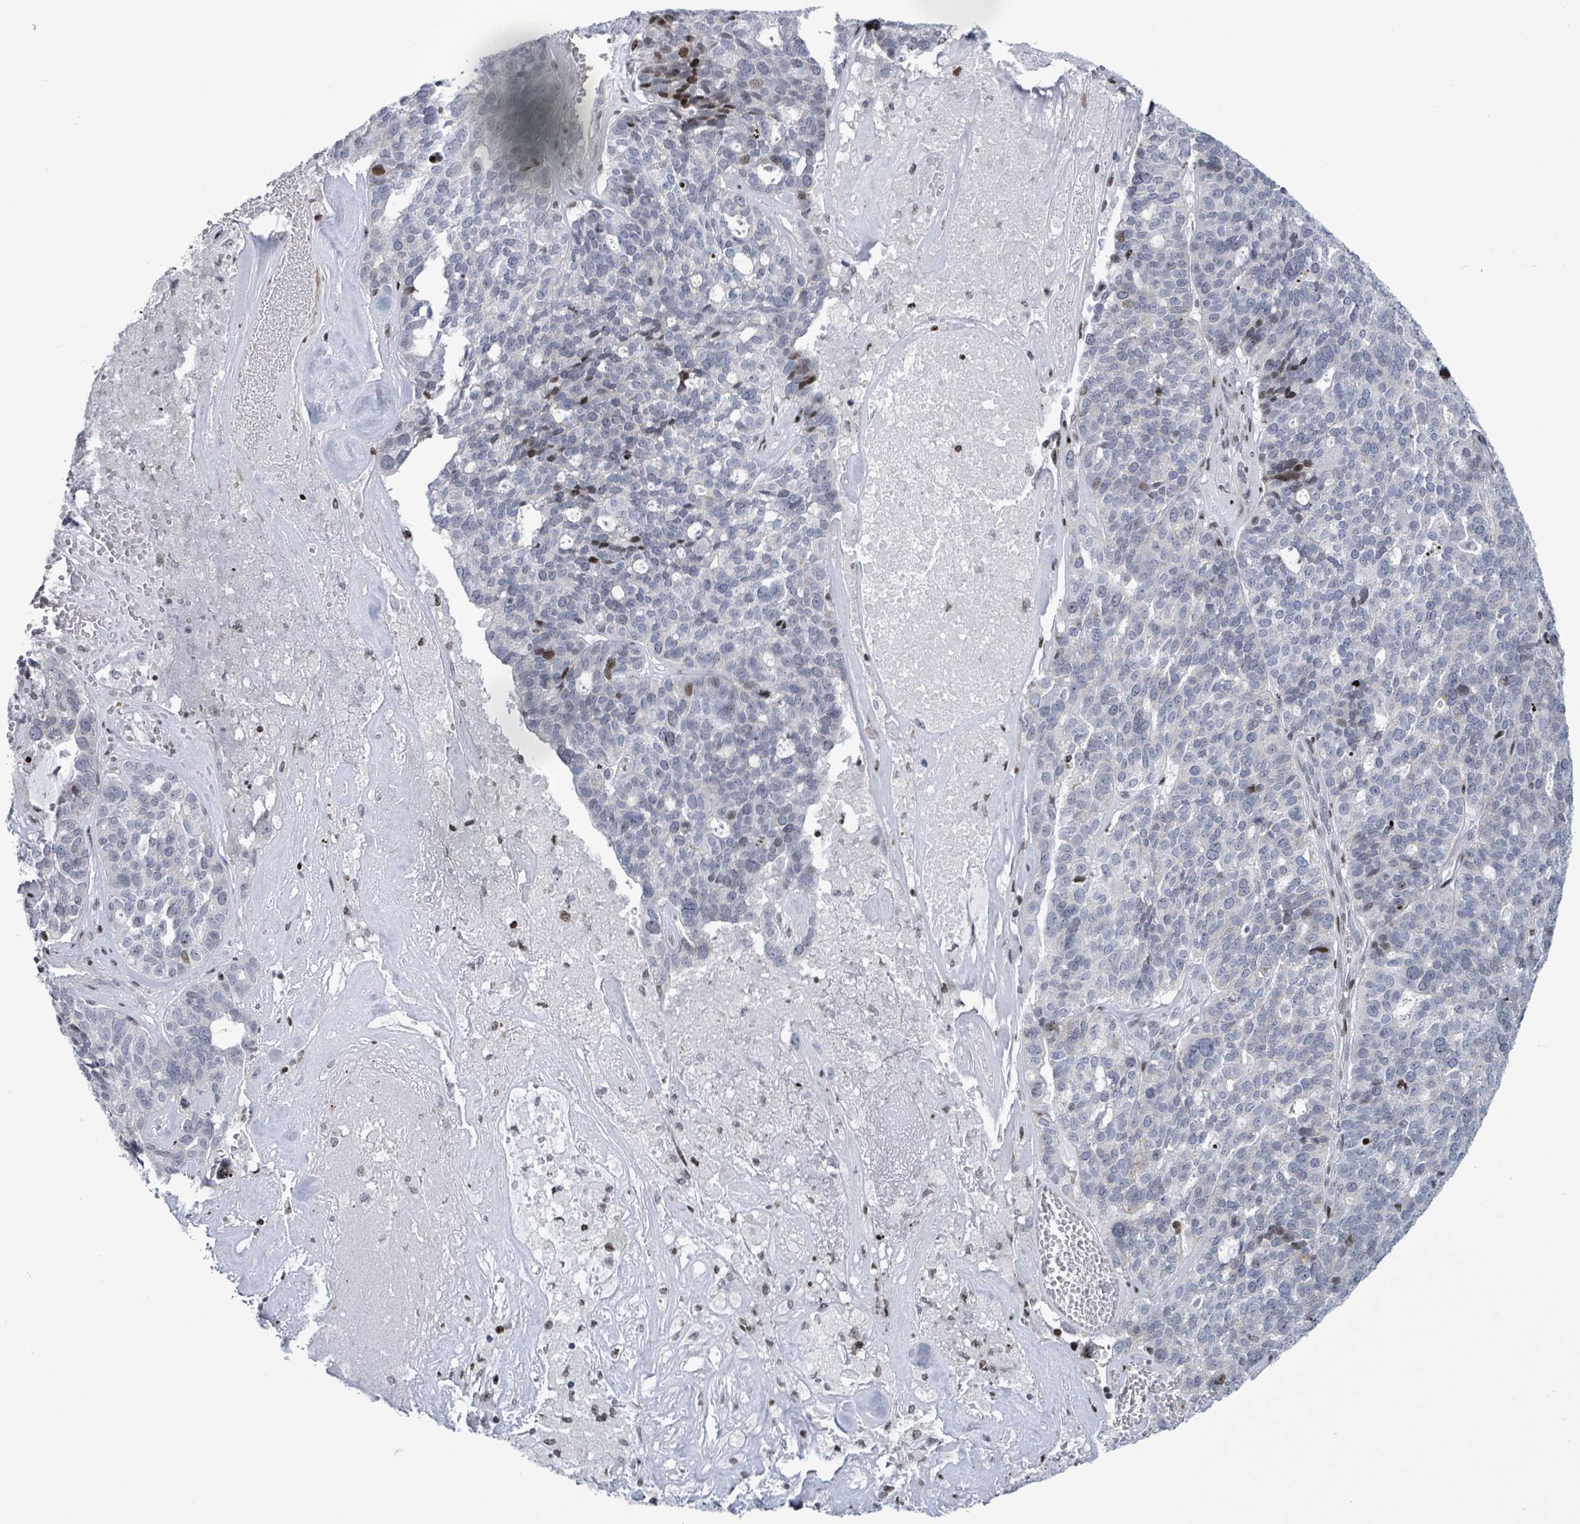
{"staining": {"intensity": "moderate", "quantity": "<25%", "location": "nuclear"}, "tissue": "ovarian cancer", "cell_type": "Tumor cells", "image_type": "cancer", "snomed": [{"axis": "morphology", "description": "Cystadenocarcinoma, serous, NOS"}, {"axis": "topography", "description": "Ovary"}], "caption": "A brown stain shows moderate nuclear expression of a protein in serous cystadenocarcinoma (ovarian) tumor cells.", "gene": "FNDC4", "patient": {"sex": "female", "age": 59}}